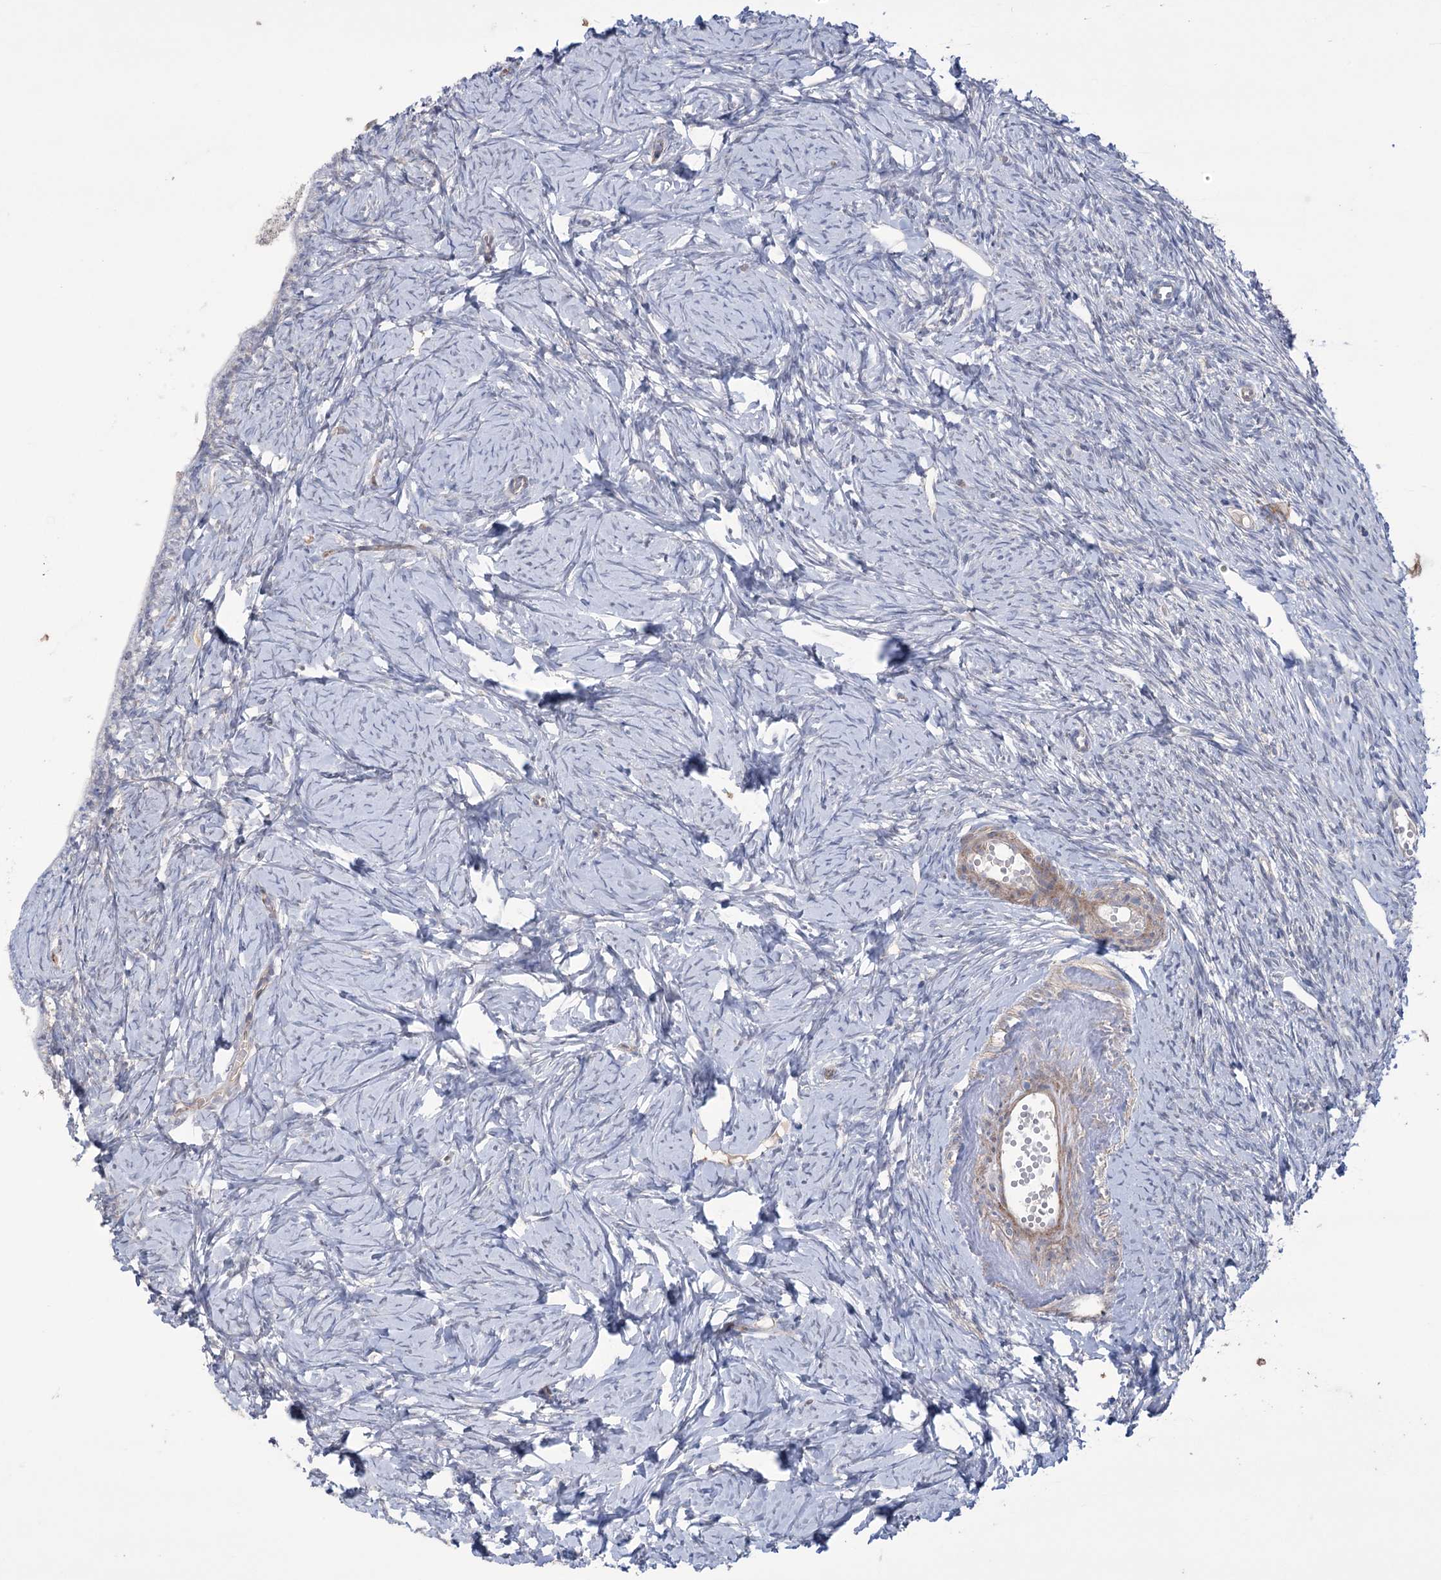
{"staining": {"intensity": "negative", "quantity": "none", "location": "none"}, "tissue": "ovary", "cell_type": "Ovarian stroma cells", "image_type": "normal", "snomed": [{"axis": "morphology", "description": "Normal tissue, NOS"}, {"axis": "topography", "description": "Ovary"}], "caption": "Immunohistochemistry of normal human ovary shows no expression in ovarian stroma cells.", "gene": "TRIM71", "patient": {"sex": "female", "age": 51}}